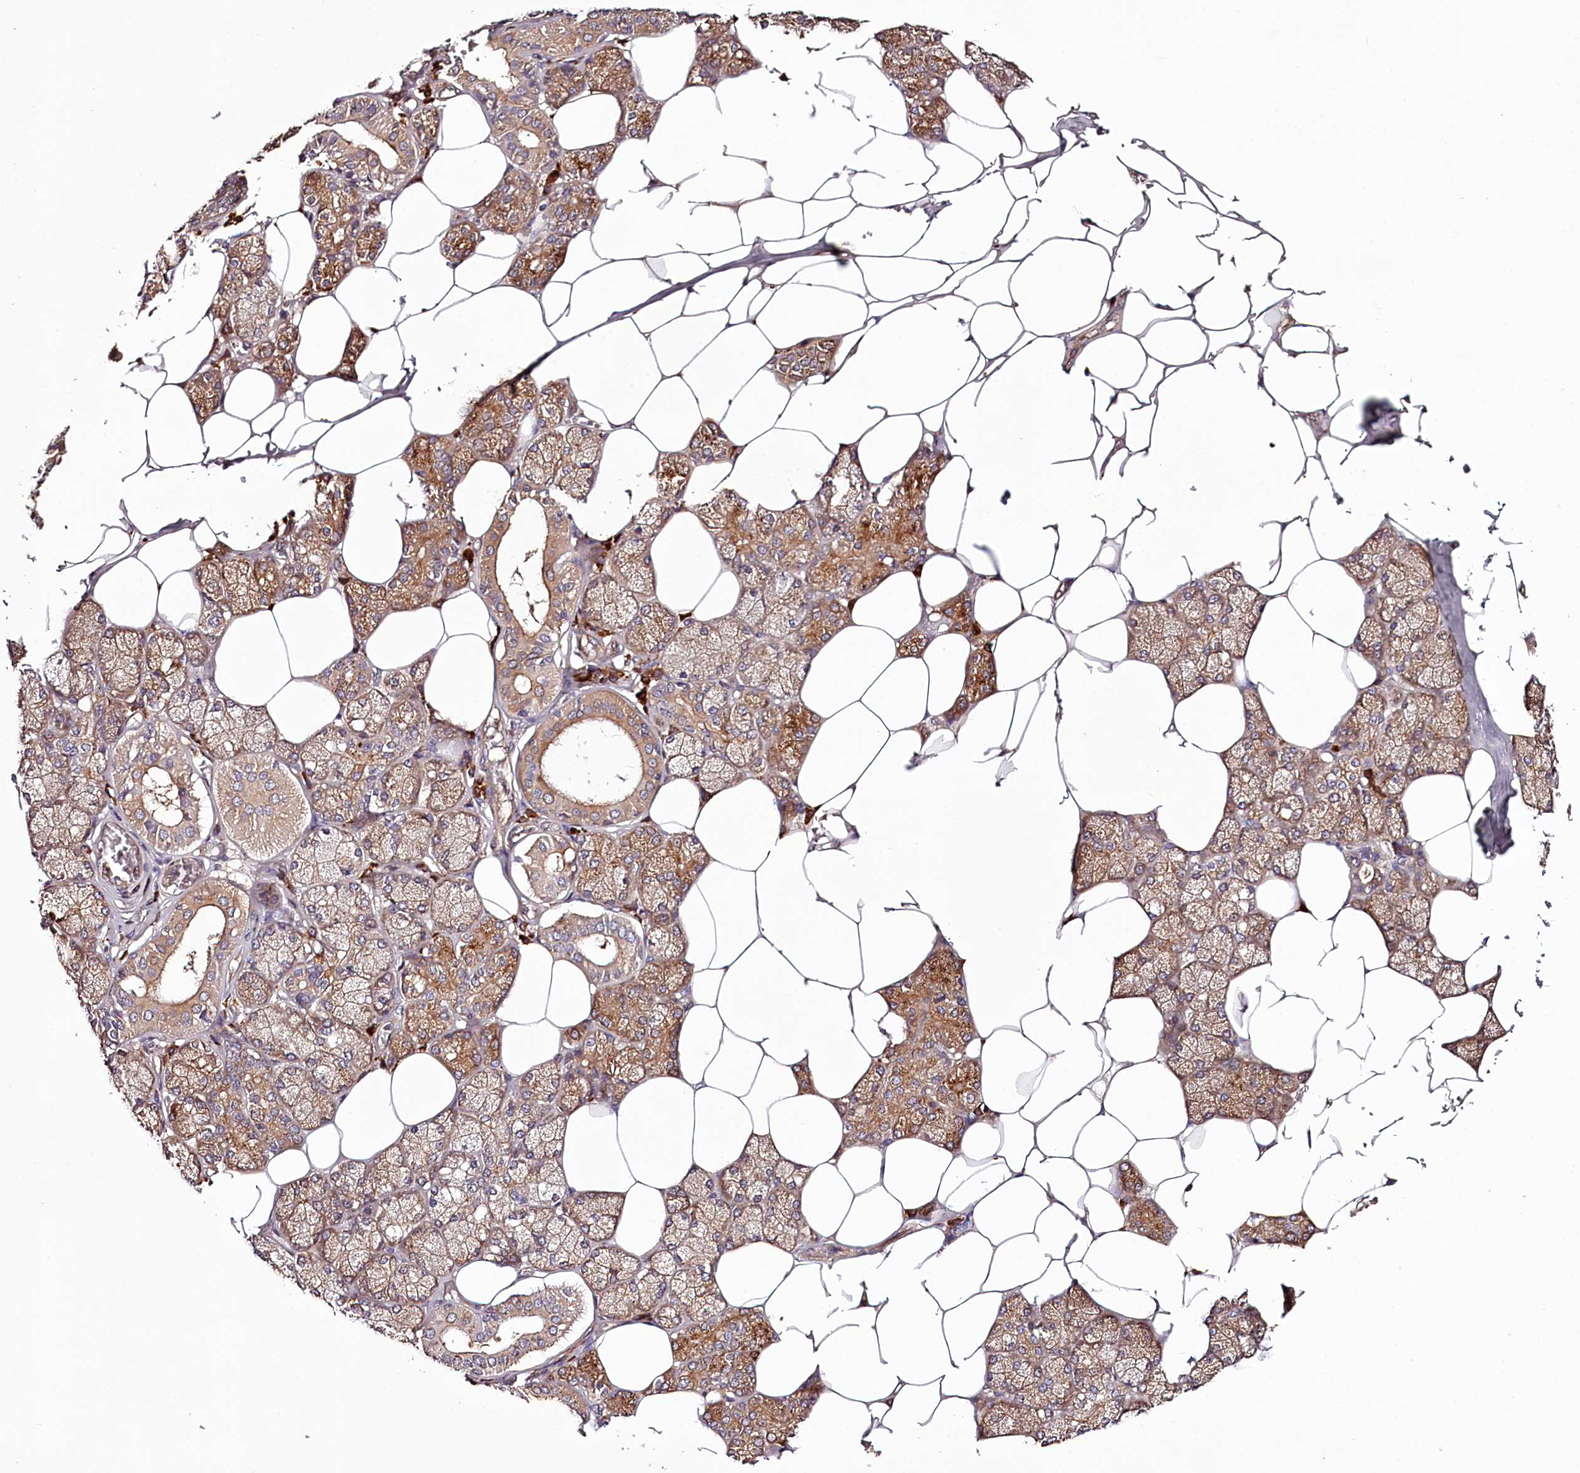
{"staining": {"intensity": "moderate", "quantity": ">75%", "location": "cytoplasmic/membranous"}, "tissue": "salivary gland", "cell_type": "Glandular cells", "image_type": "normal", "snomed": [{"axis": "morphology", "description": "Normal tissue, NOS"}, {"axis": "topography", "description": "Salivary gland"}], "caption": "Protein analysis of unremarkable salivary gland displays moderate cytoplasmic/membranous expression in approximately >75% of glandular cells. The protein of interest is shown in brown color, while the nuclei are stained blue.", "gene": "TARS1", "patient": {"sex": "male", "age": 62}}